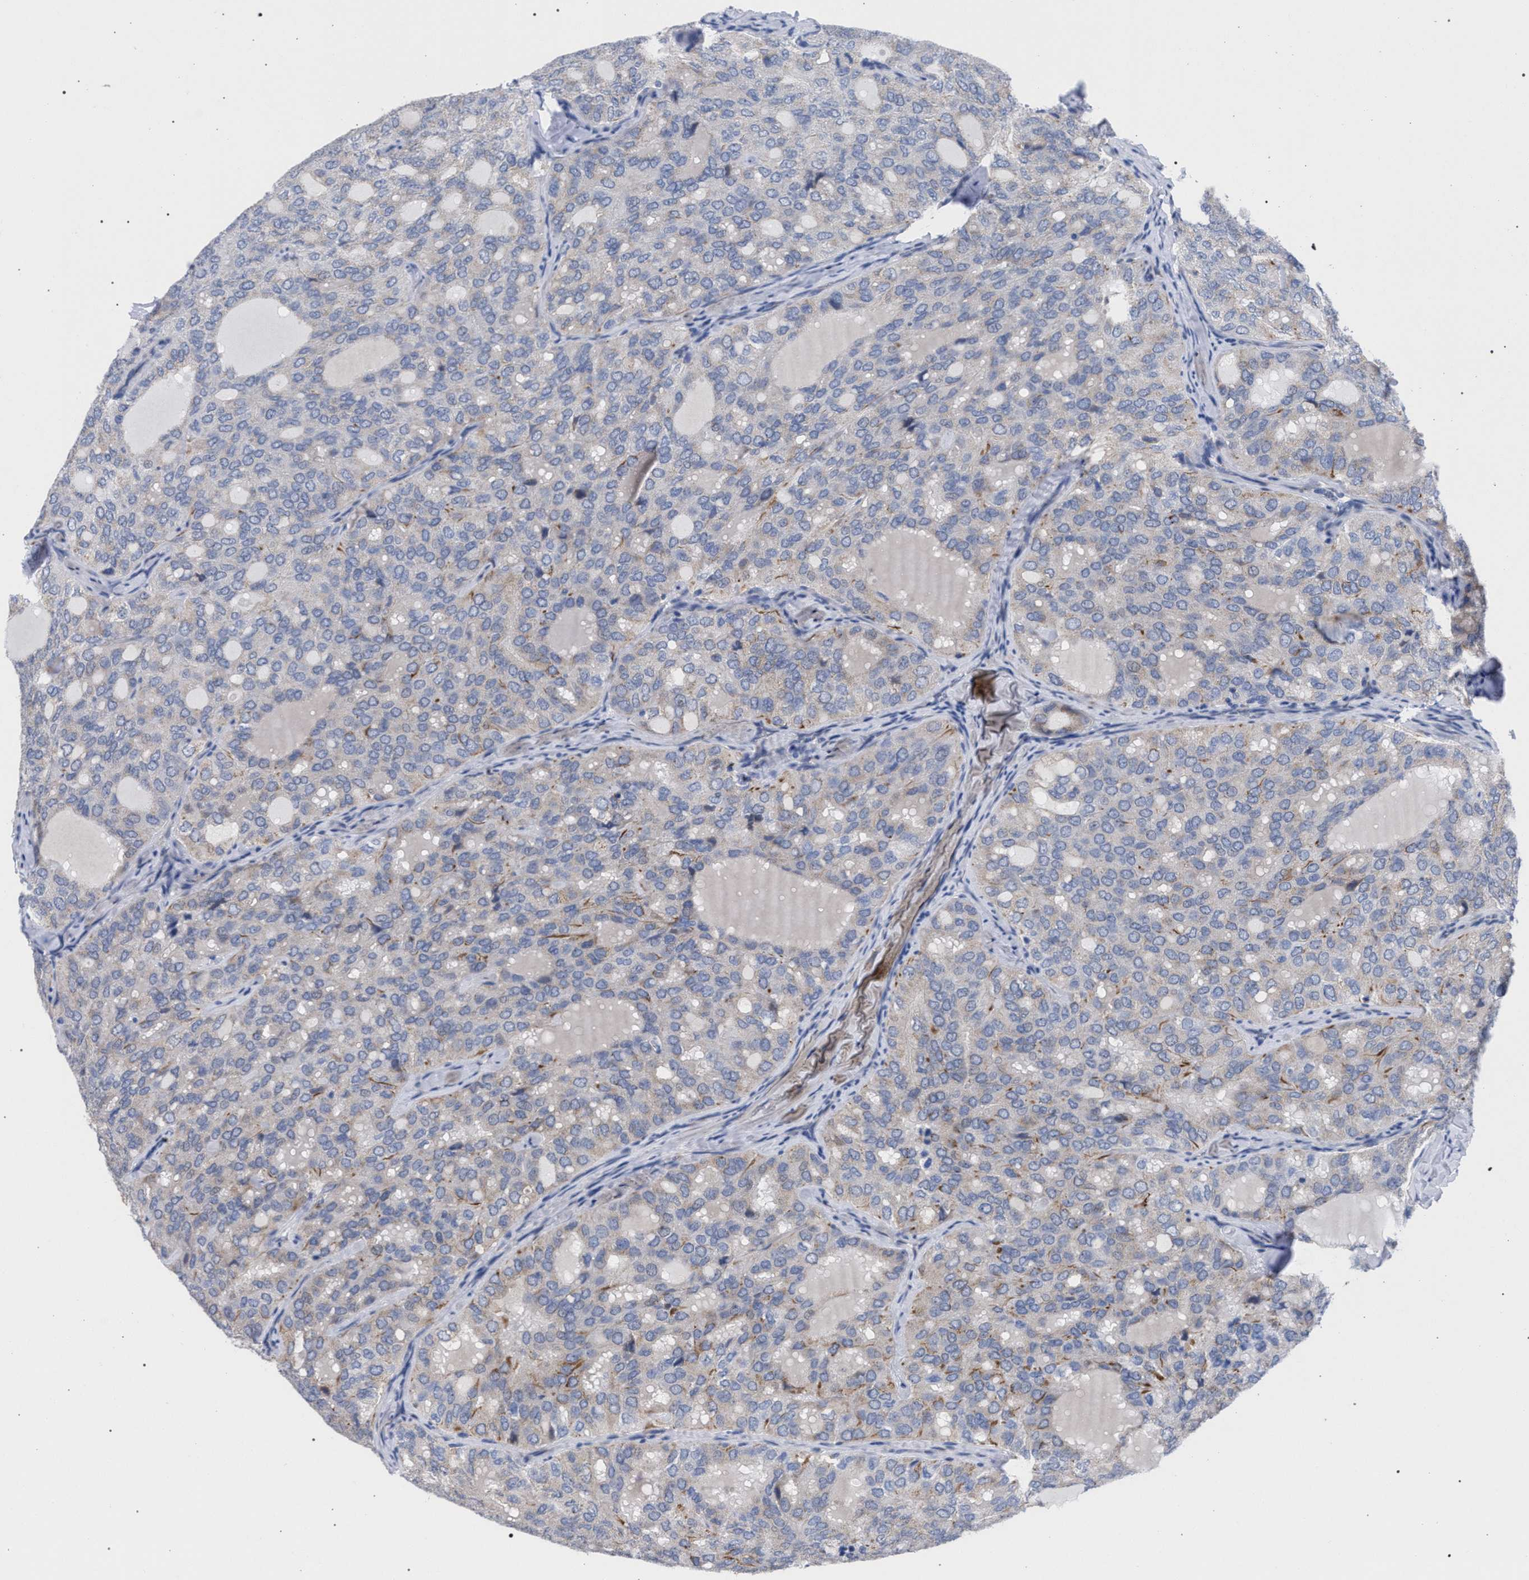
{"staining": {"intensity": "weak", "quantity": "<25%", "location": "cytoplasmic/membranous"}, "tissue": "thyroid cancer", "cell_type": "Tumor cells", "image_type": "cancer", "snomed": [{"axis": "morphology", "description": "Follicular adenoma carcinoma, NOS"}, {"axis": "topography", "description": "Thyroid gland"}], "caption": "This is an immunohistochemistry (IHC) histopathology image of thyroid cancer (follicular adenoma carcinoma). There is no positivity in tumor cells.", "gene": "GOLGA2", "patient": {"sex": "male", "age": 75}}